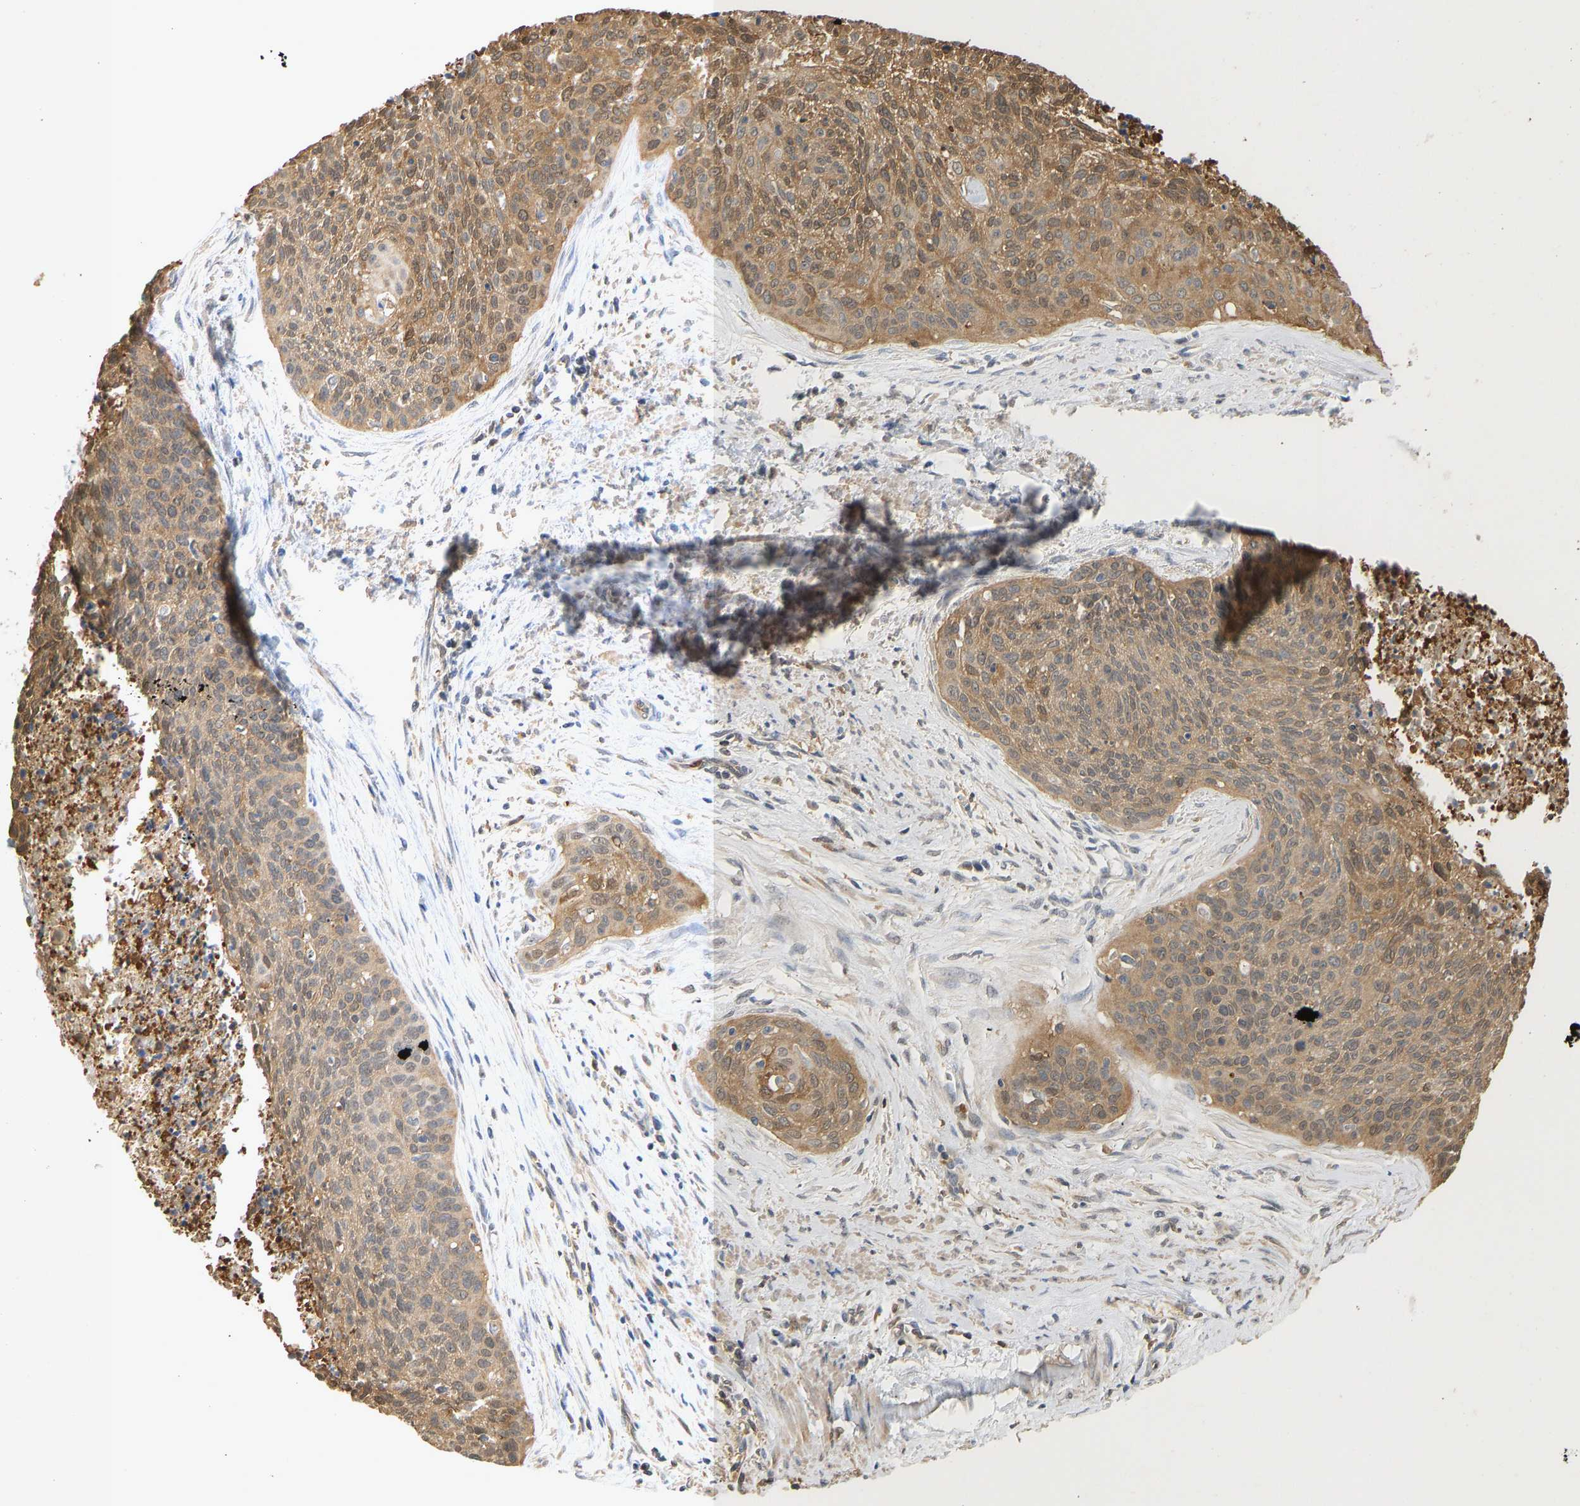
{"staining": {"intensity": "moderate", "quantity": ">75%", "location": "cytoplasmic/membranous"}, "tissue": "cervical cancer", "cell_type": "Tumor cells", "image_type": "cancer", "snomed": [{"axis": "morphology", "description": "Squamous cell carcinoma, NOS"}, {"axis": "topography", "description": "Cervix"}], "caption": "The micrograph demonstrates a brown stain indicating the presence of a protein in the cytoplasmic/membranous of tumor cells in squamous cell carcinoma (cervical).", "gene": "ENO1", "patient": {"sex": "female", "age": 55}}